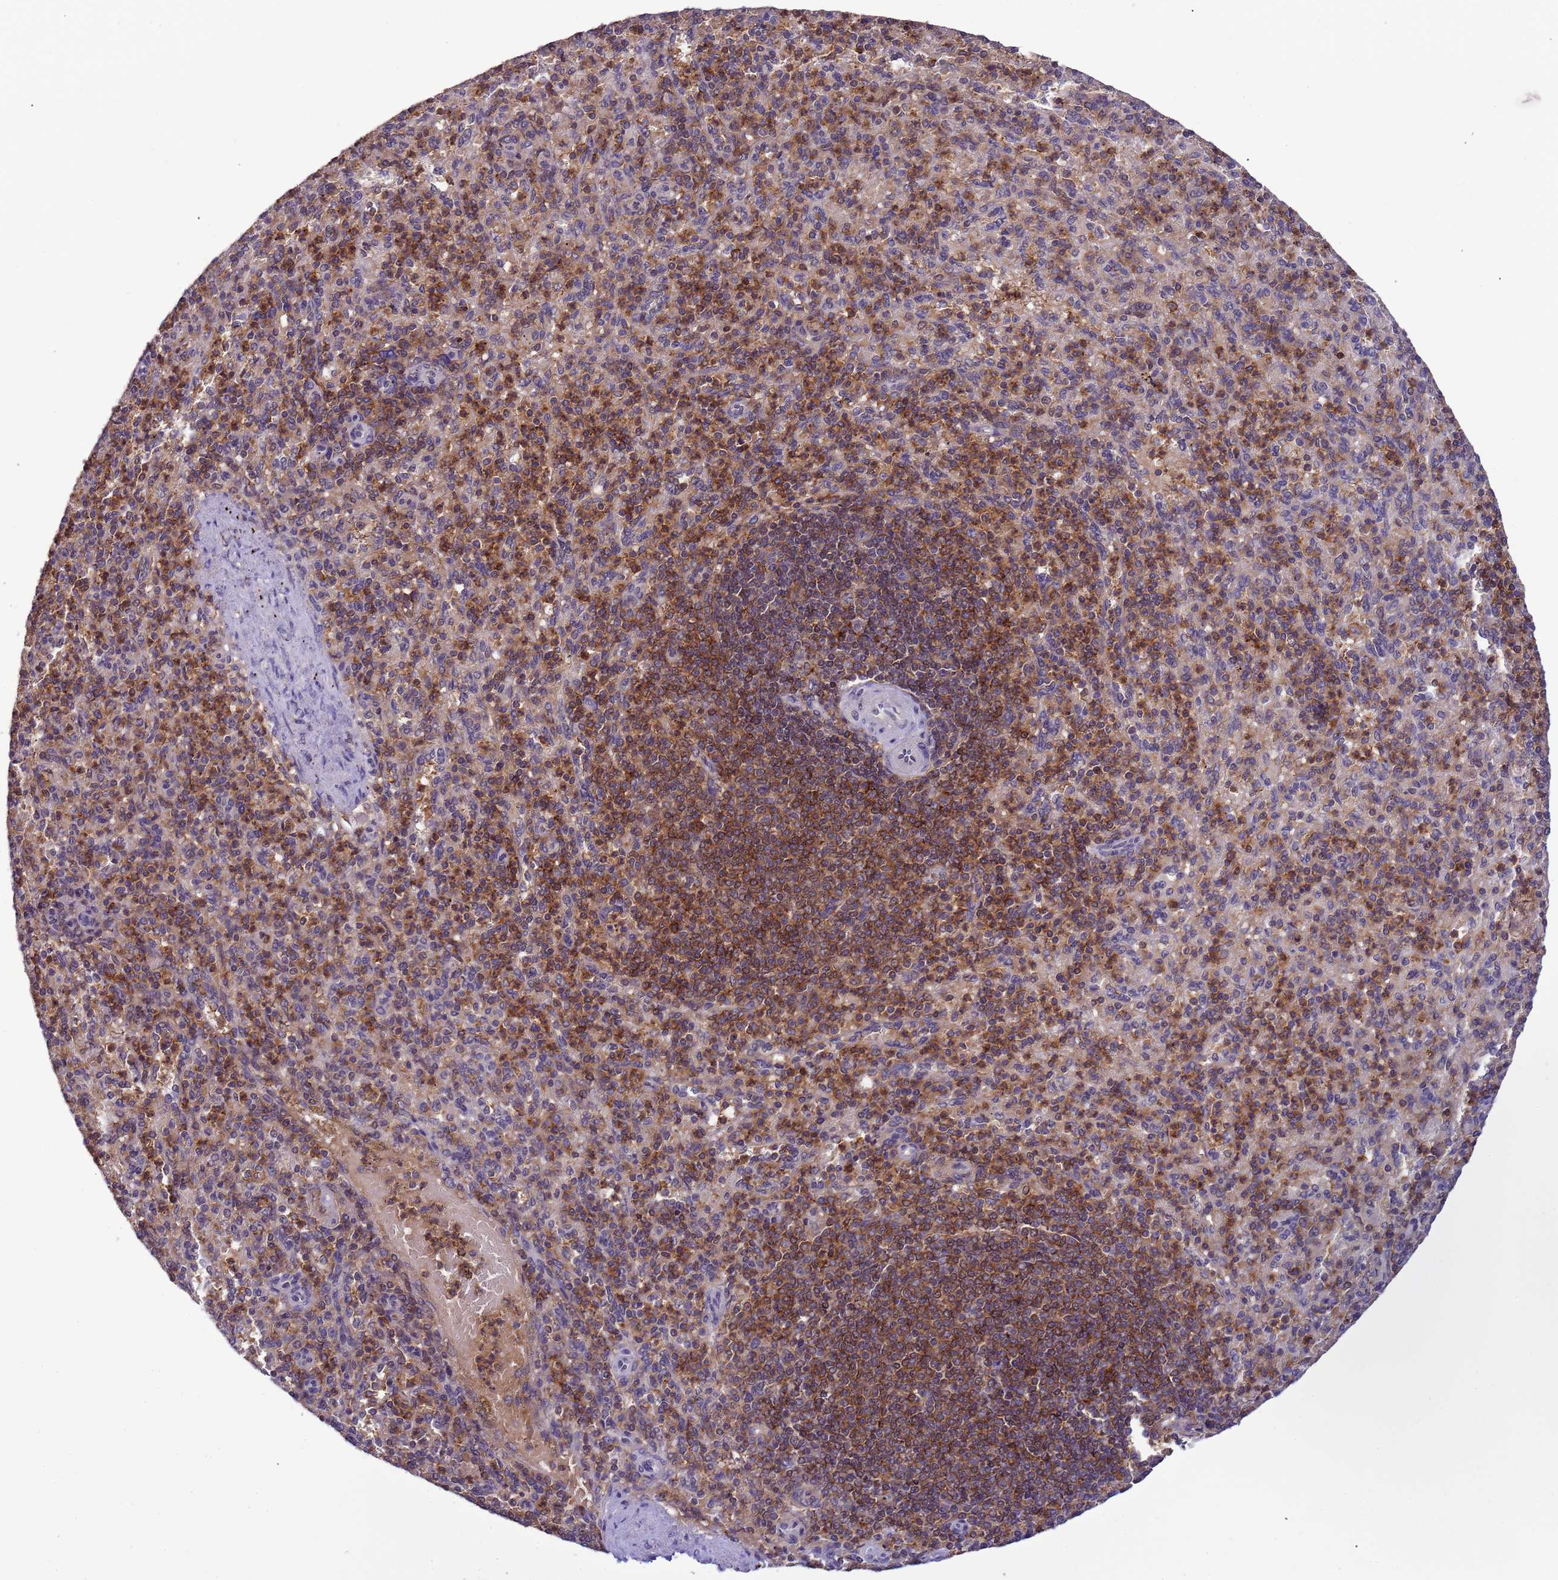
{"staining": {"intensity": "moderate", "quantity": "25%-75%", "location": "cytoplasmic/membranous,nuclear"}, "tissue": "spleen", "cell_type": "Cells in red pulp", "image_type": "normal", "snomed": [{"axis": "morphology", "description": "Normal tissue, NOS"}, {"axis": "topography", "description": "Spleen"}], "caption": "Normal spleen demonstrates moderate cytoplasmic/membranous,nuclear staining in about 25%-75% of cells in red pulp, visualized by immunohistochemistry.", "gene": "CD53", "patient": {"sex": "female", "age": 74}}